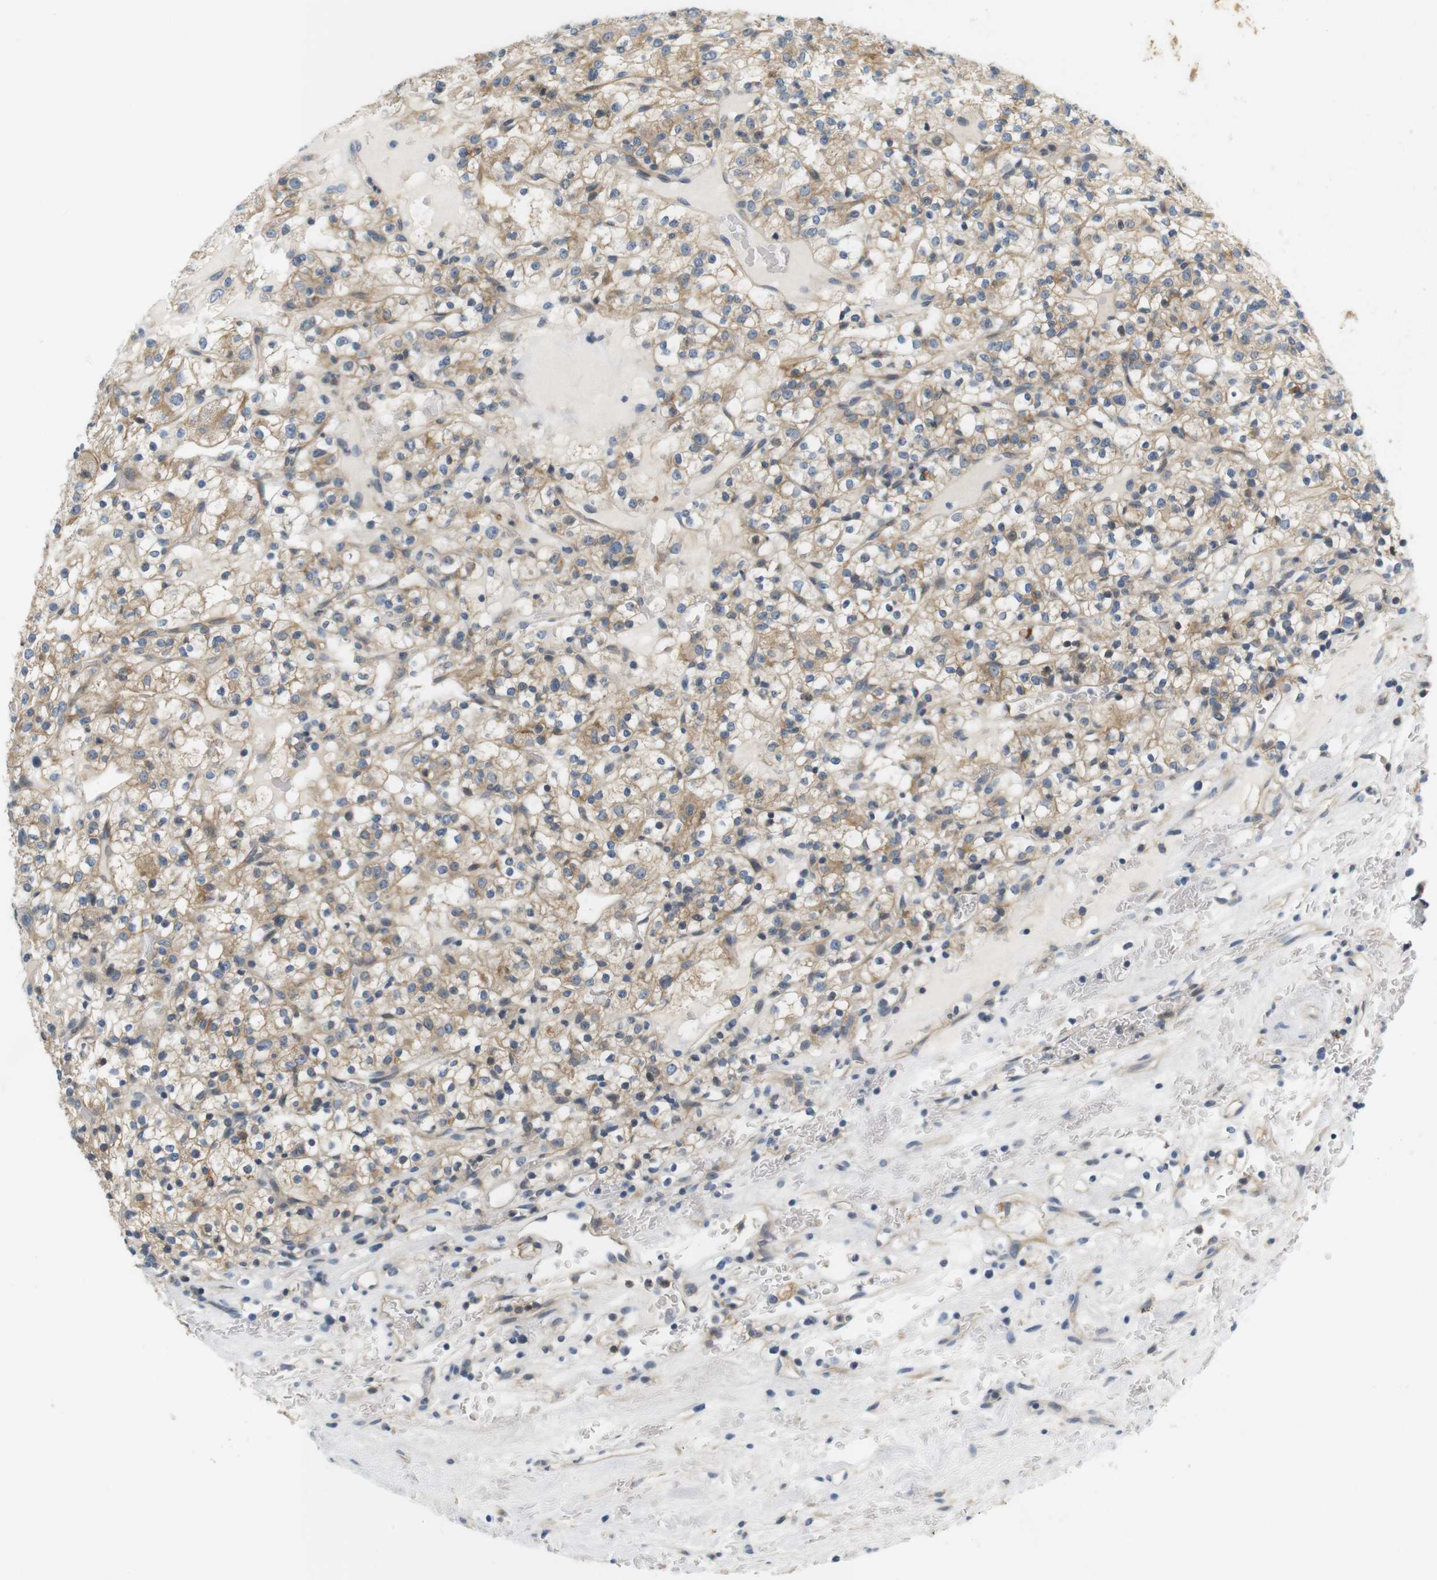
{"staining": {"intensity": "weak", "quantity": ">75%", "location": "cytoplasmic/membranous"}, "tissue": "renal cancer", "cell_type": "Tumor cells", "image_type": "cancer", "snomed": [{"axis": "morphology", "description": "Normal tissue, NOS"}, {"axis": "morphology", "description": "Adenocarcinoma, NOS"}, {"axis": "topography", "description": "Kidney"}], "caption": "There is low levels of weak cytoplasmic/membranous expression in tumor cells of adenocarcinoma (renal), as demonstrated by immunohistochemical staining (brown color).", "gene": "SLC30A1", "patient": {"sex": "female", "age": 72}}